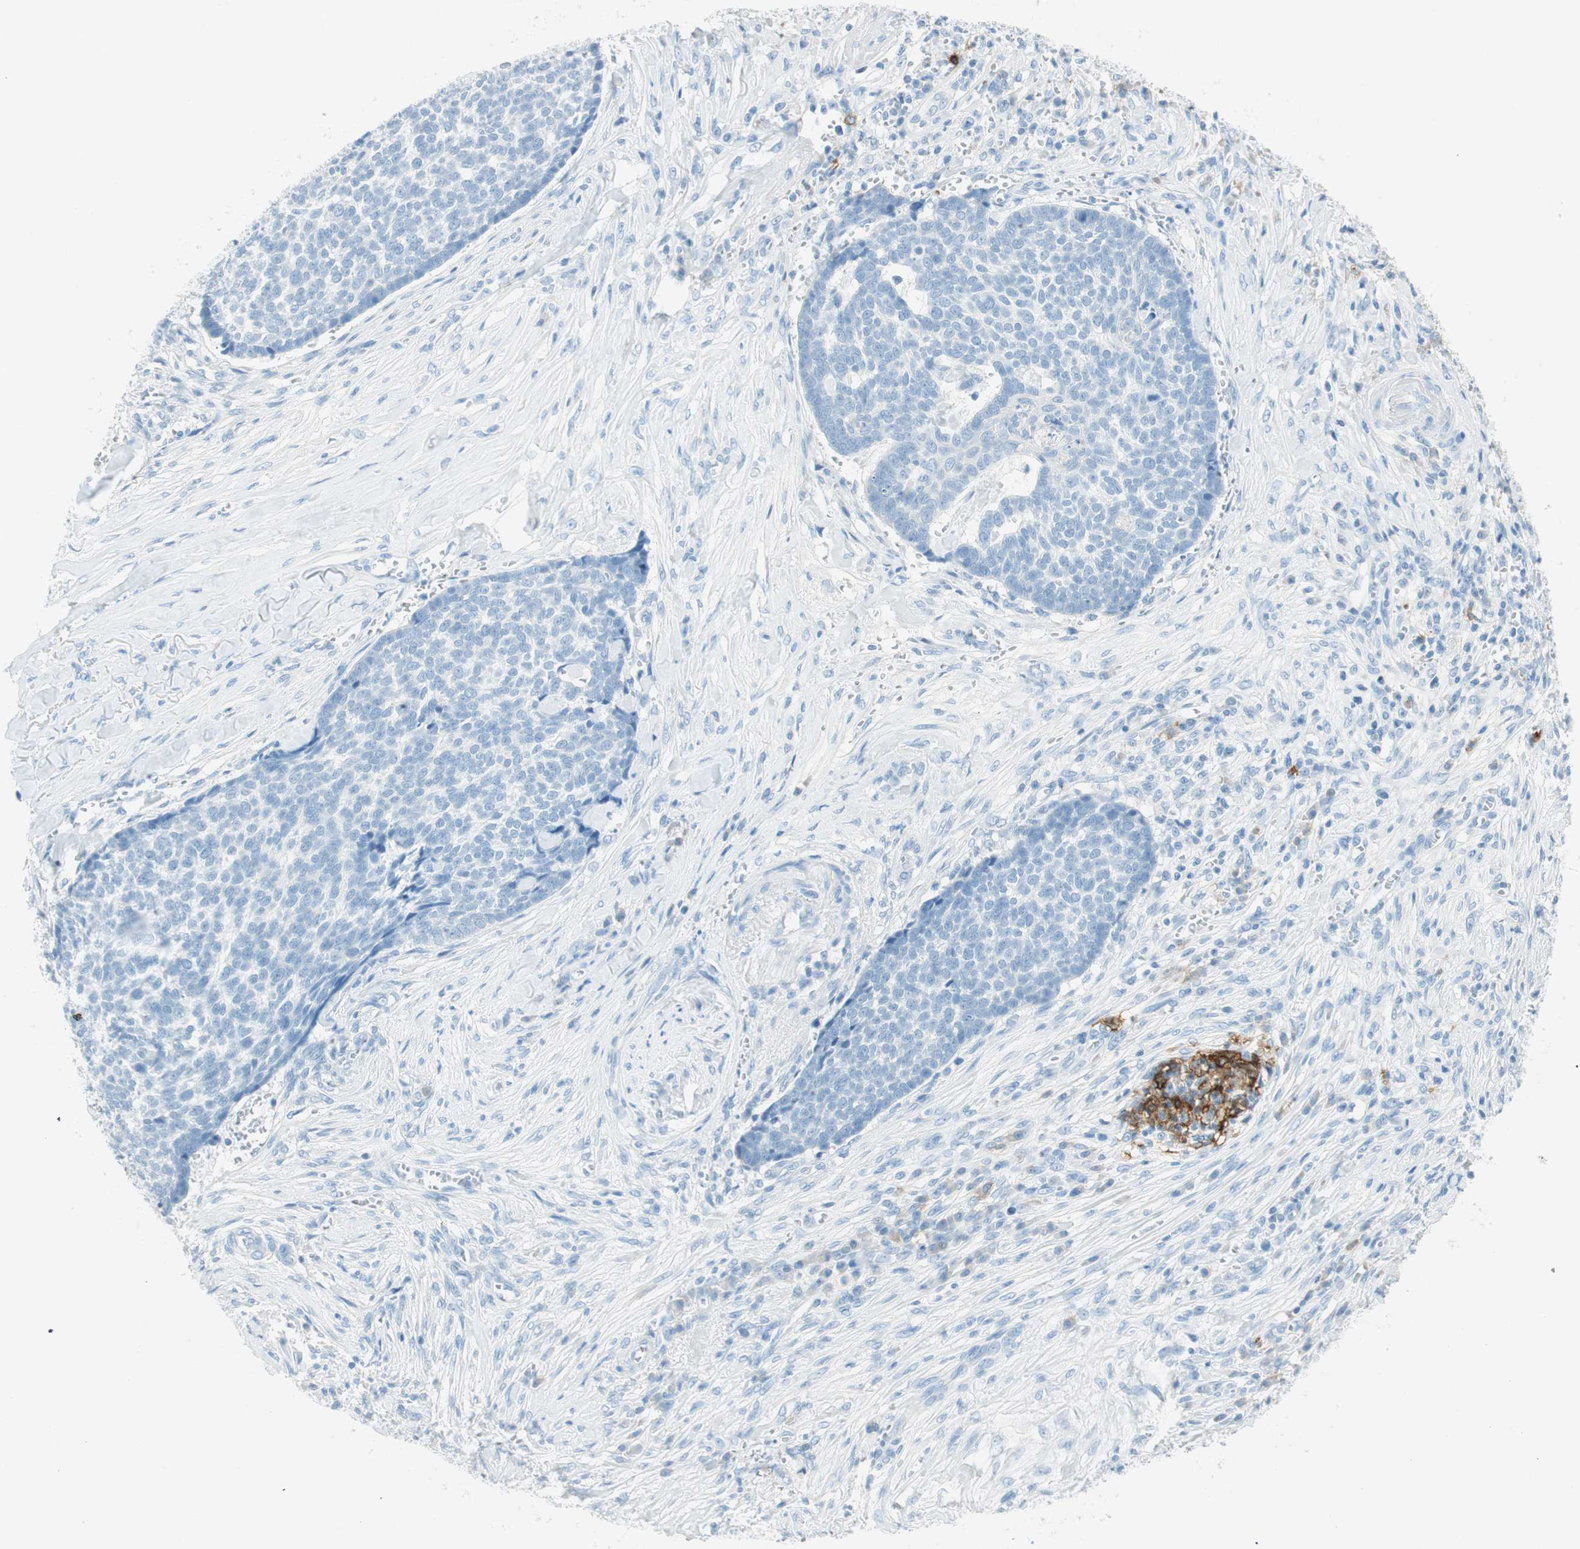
{"staining": {"intensity": "negative", "quantity": "none", "location": "none"}, "tissue": "skin cancer", "cell_type": "Tumor cells", "image_type": "cancer", "snomed": [{"axis": "morphology", "description": "Basal cell carcinoma"}, {"axis": "topography", "description": "Skin"}], "caption": "Immunohistochemistry photomicrograph of human basal cell carcinoma (skin) stained for a protein (brown), which exhibits no positivity in tumor cells.", "gene": "TNFRSF13C", "patient": {"sex": "male", "age": 84}}